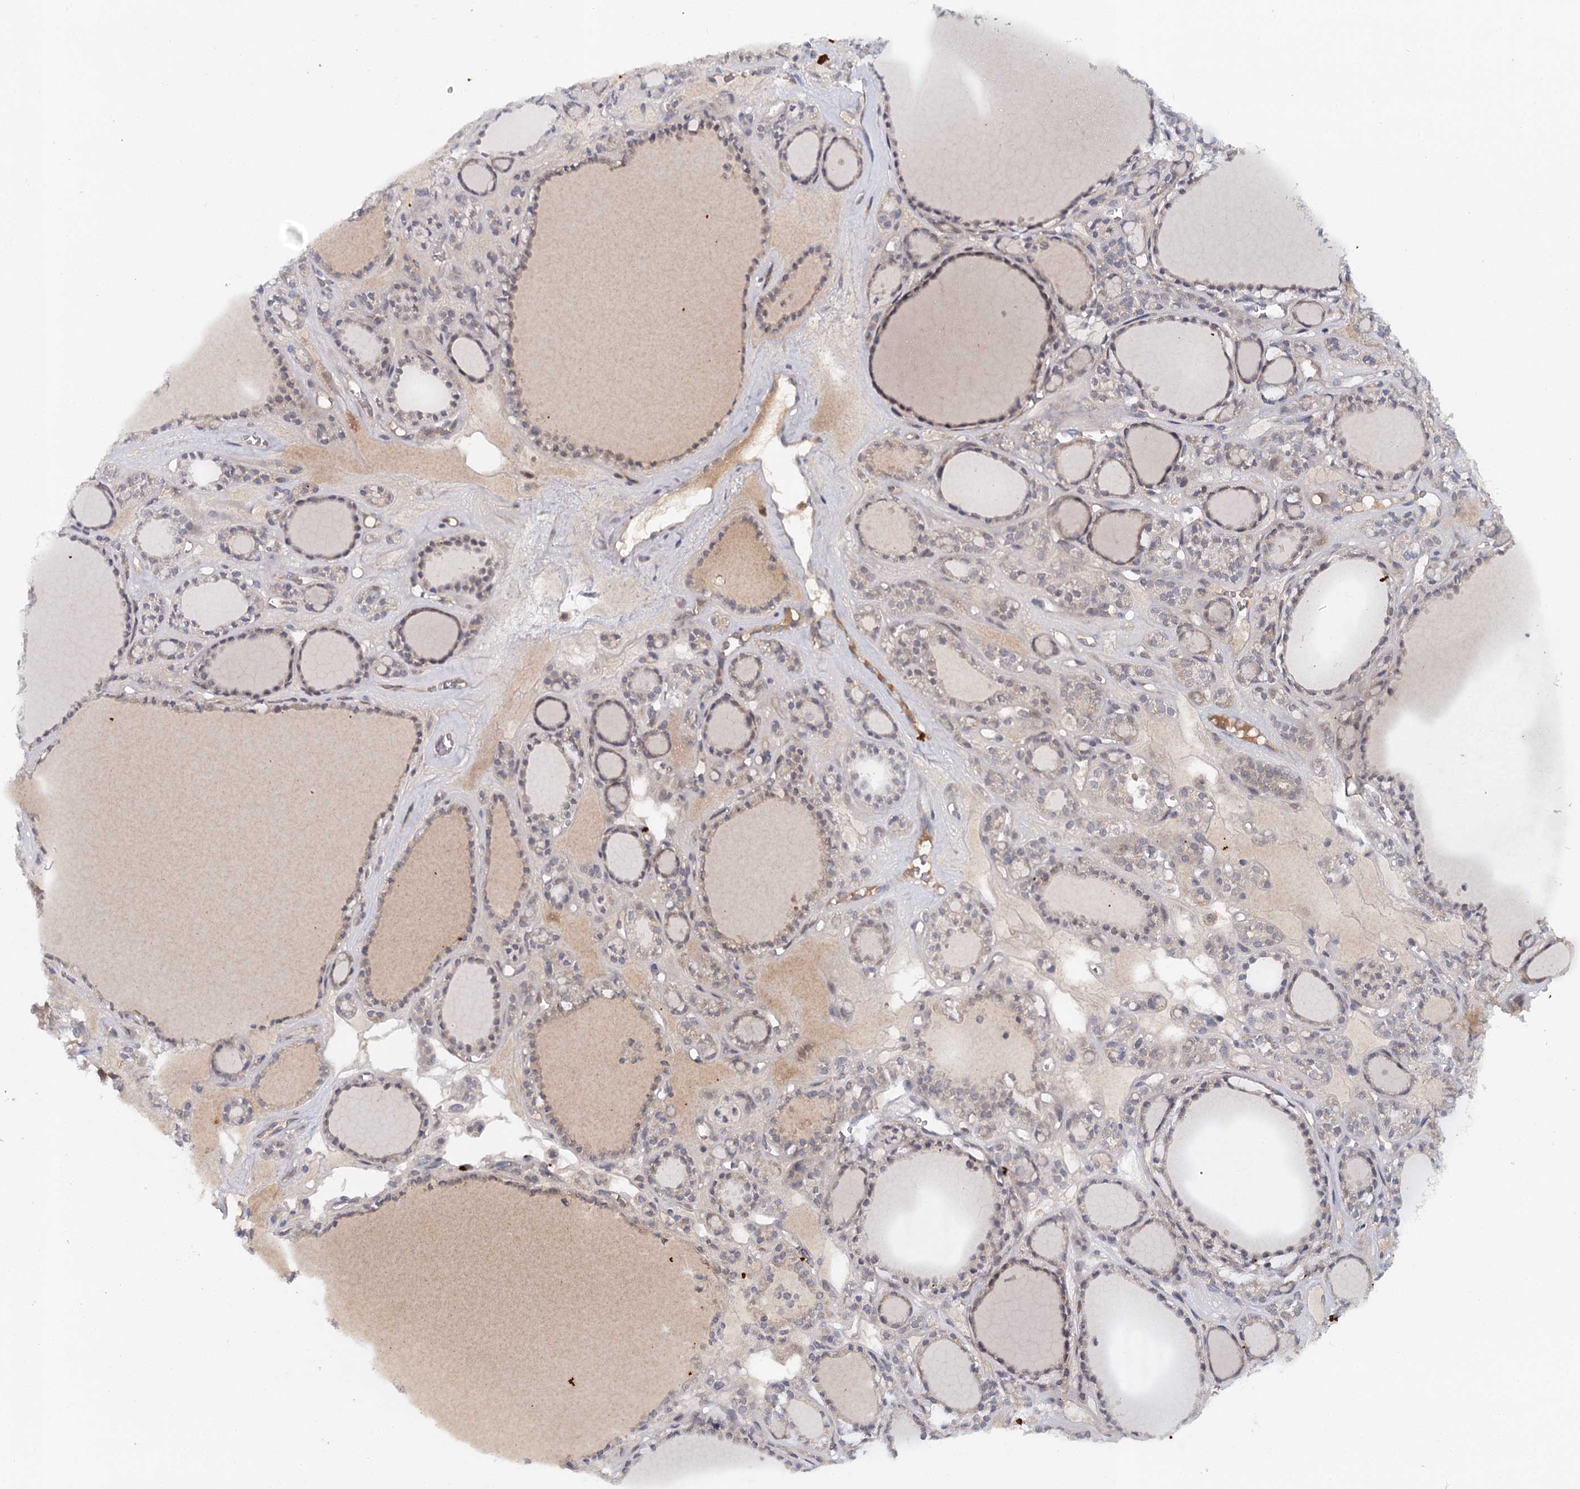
{"staining": {"intensity": "negative", "quantity": "none", "location": "none"}, "tissue": "thyroid gland", "cell_type": "Glandular cells", "image_type": "normal", "snomed": [{"axis": "morphology", "description": "Normal tissue, NOS"}, {"axis": "topography", "description": "Thyroid gland"}], "caption": "High magnification brightfield microscopy of benign thyroid gland stained with DAB (3,3'-diaminobenzidine) (brown) and counterstained with hematoxylin (blue): glandular cells show no significant positivity. (DAB immunohistochemistry (IHC) visualized using brightfield microscopy, high magnification).", "gene": "SLC41A2", "patient": {"sex": "female", "age": 28}}